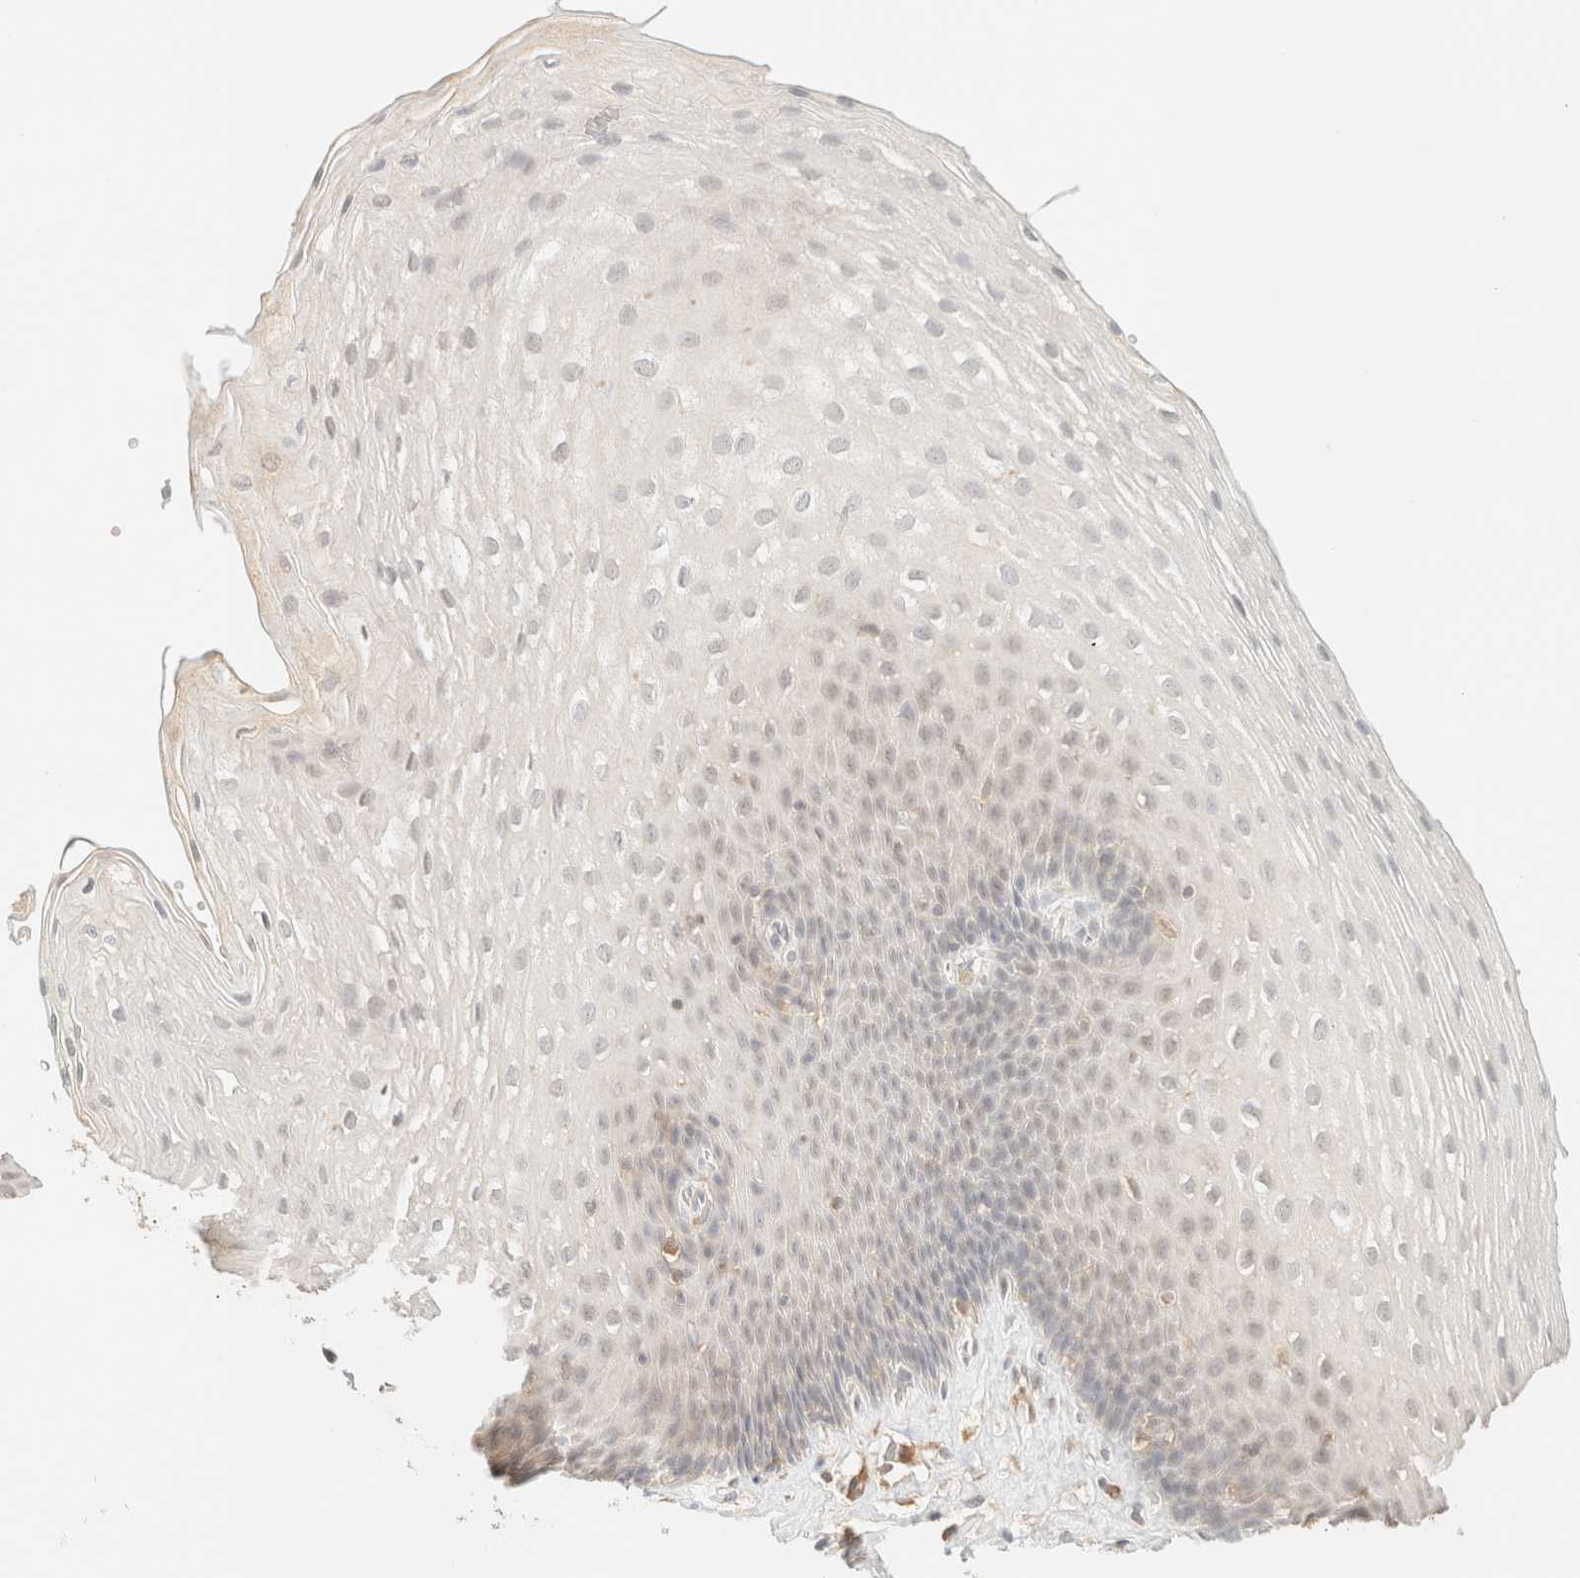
{"staining": {"intensity": "weak", "quantity": "<25%", "location": "nuclear"}, "tissue": "esophagus", "cell_type": "Squamous epithelial cells", "image_type": "normal", "snomed": [{"axis": "morphology", "description": "Normal tissue, NOS"}, {"axis": "topography", "description": "Esophagus"}], "caption": "The histopathology image displays no significant positivity in squamous epithelial cells of esophagus. (Stains: DAB (3,3'-diaminobenzidine) IHC with hematoxylin counter stain, Microscopy: brightfield microscopy at high magnification).", "gene": "TIMD4", "patient": {"sex": "female", "age": 66}}